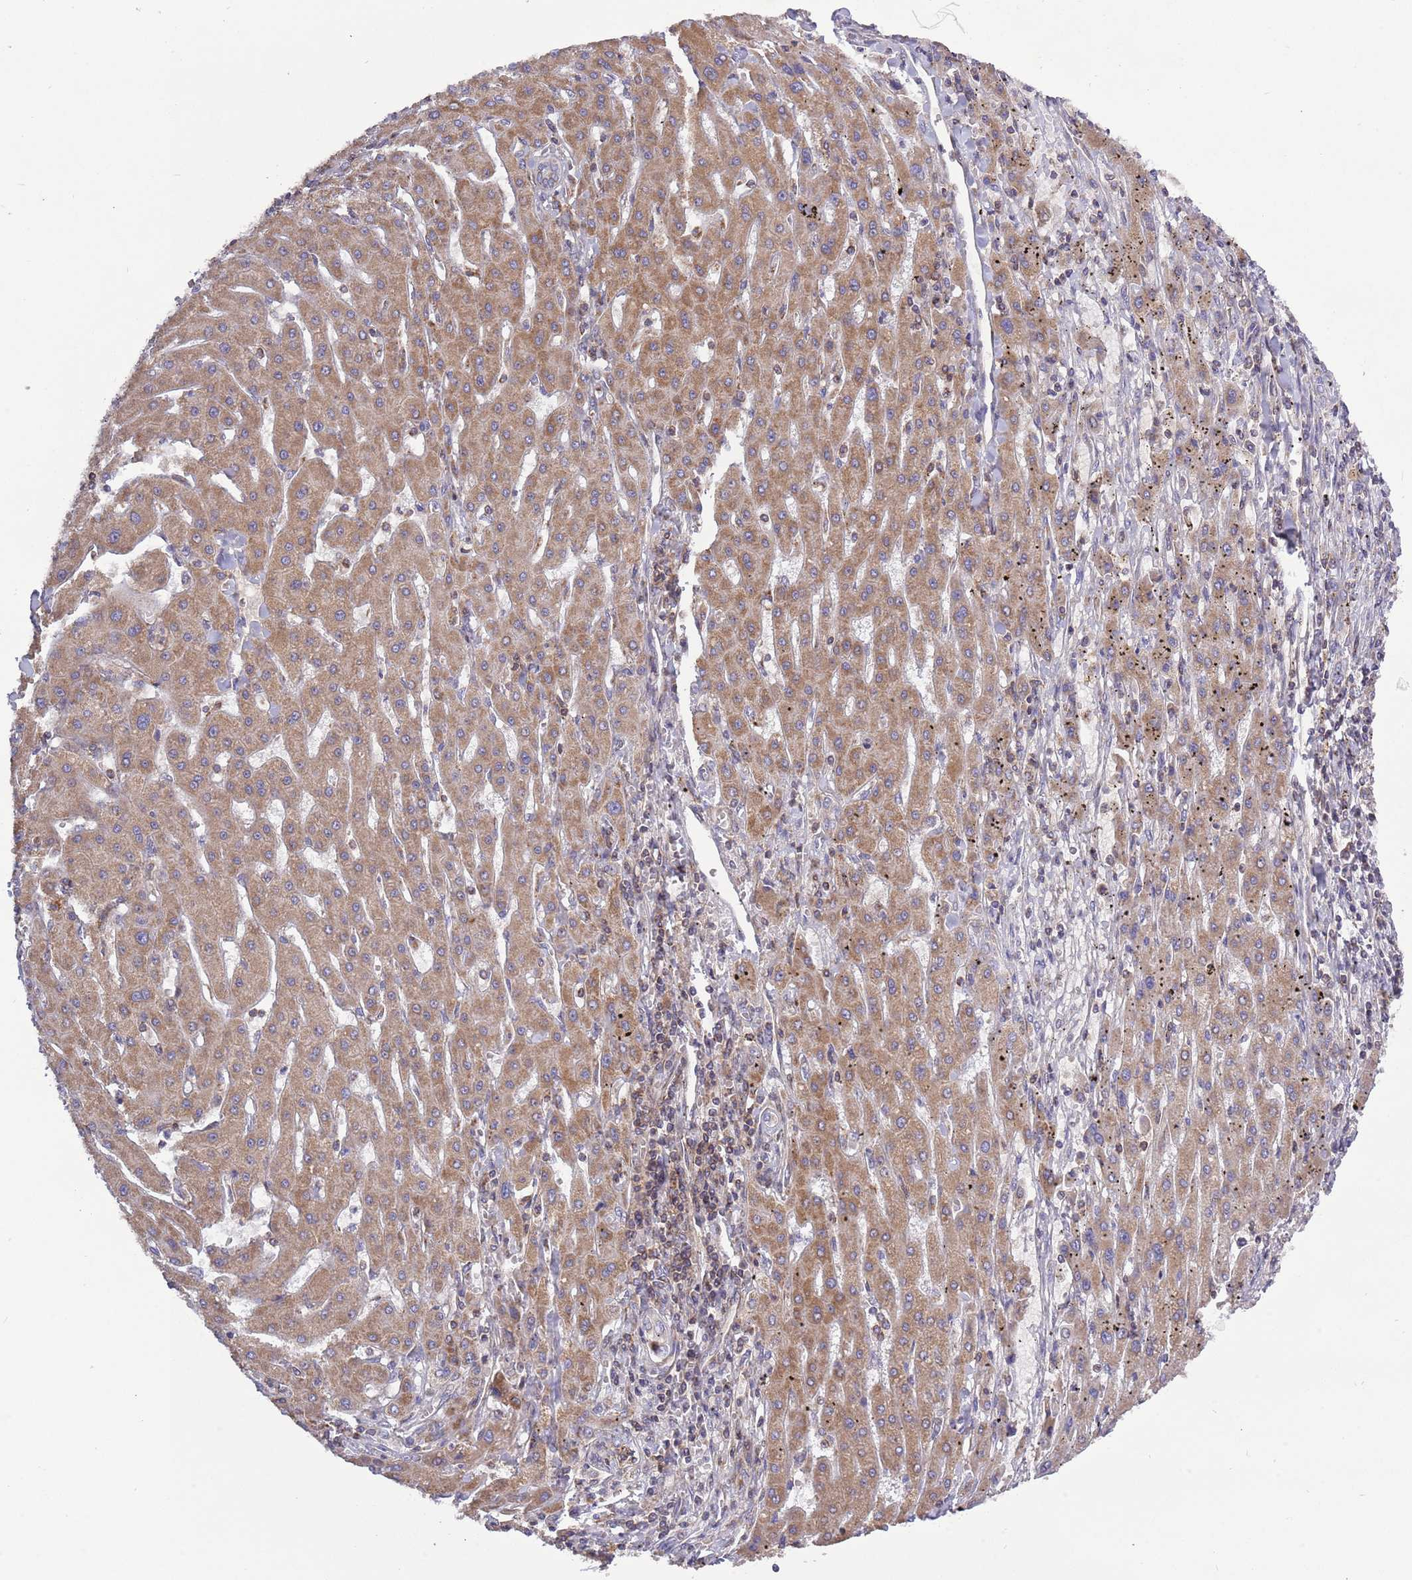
{"staining": {"intensity": "moderate", "quantity": ">75%", "location": "cytoplasmic/membranous"}, "tissue": "liver cancer", "cell_type": "Tumor cells", "image_type": "cancer", "snomed": [{"axis": "morphology", "description": "Carcinoma, Hepatocellular, NOS"}, {"axis": "topography", "description": "Liver"}], "caption": "This image shows immunohistochemistry (IHC) staining of liver cancer, with medium moderate cytoplasmic/membranous expression in approximately >75% of tumor cells.", "gene": "IRS4", "patient": {"sex": "male", "age": 72}}